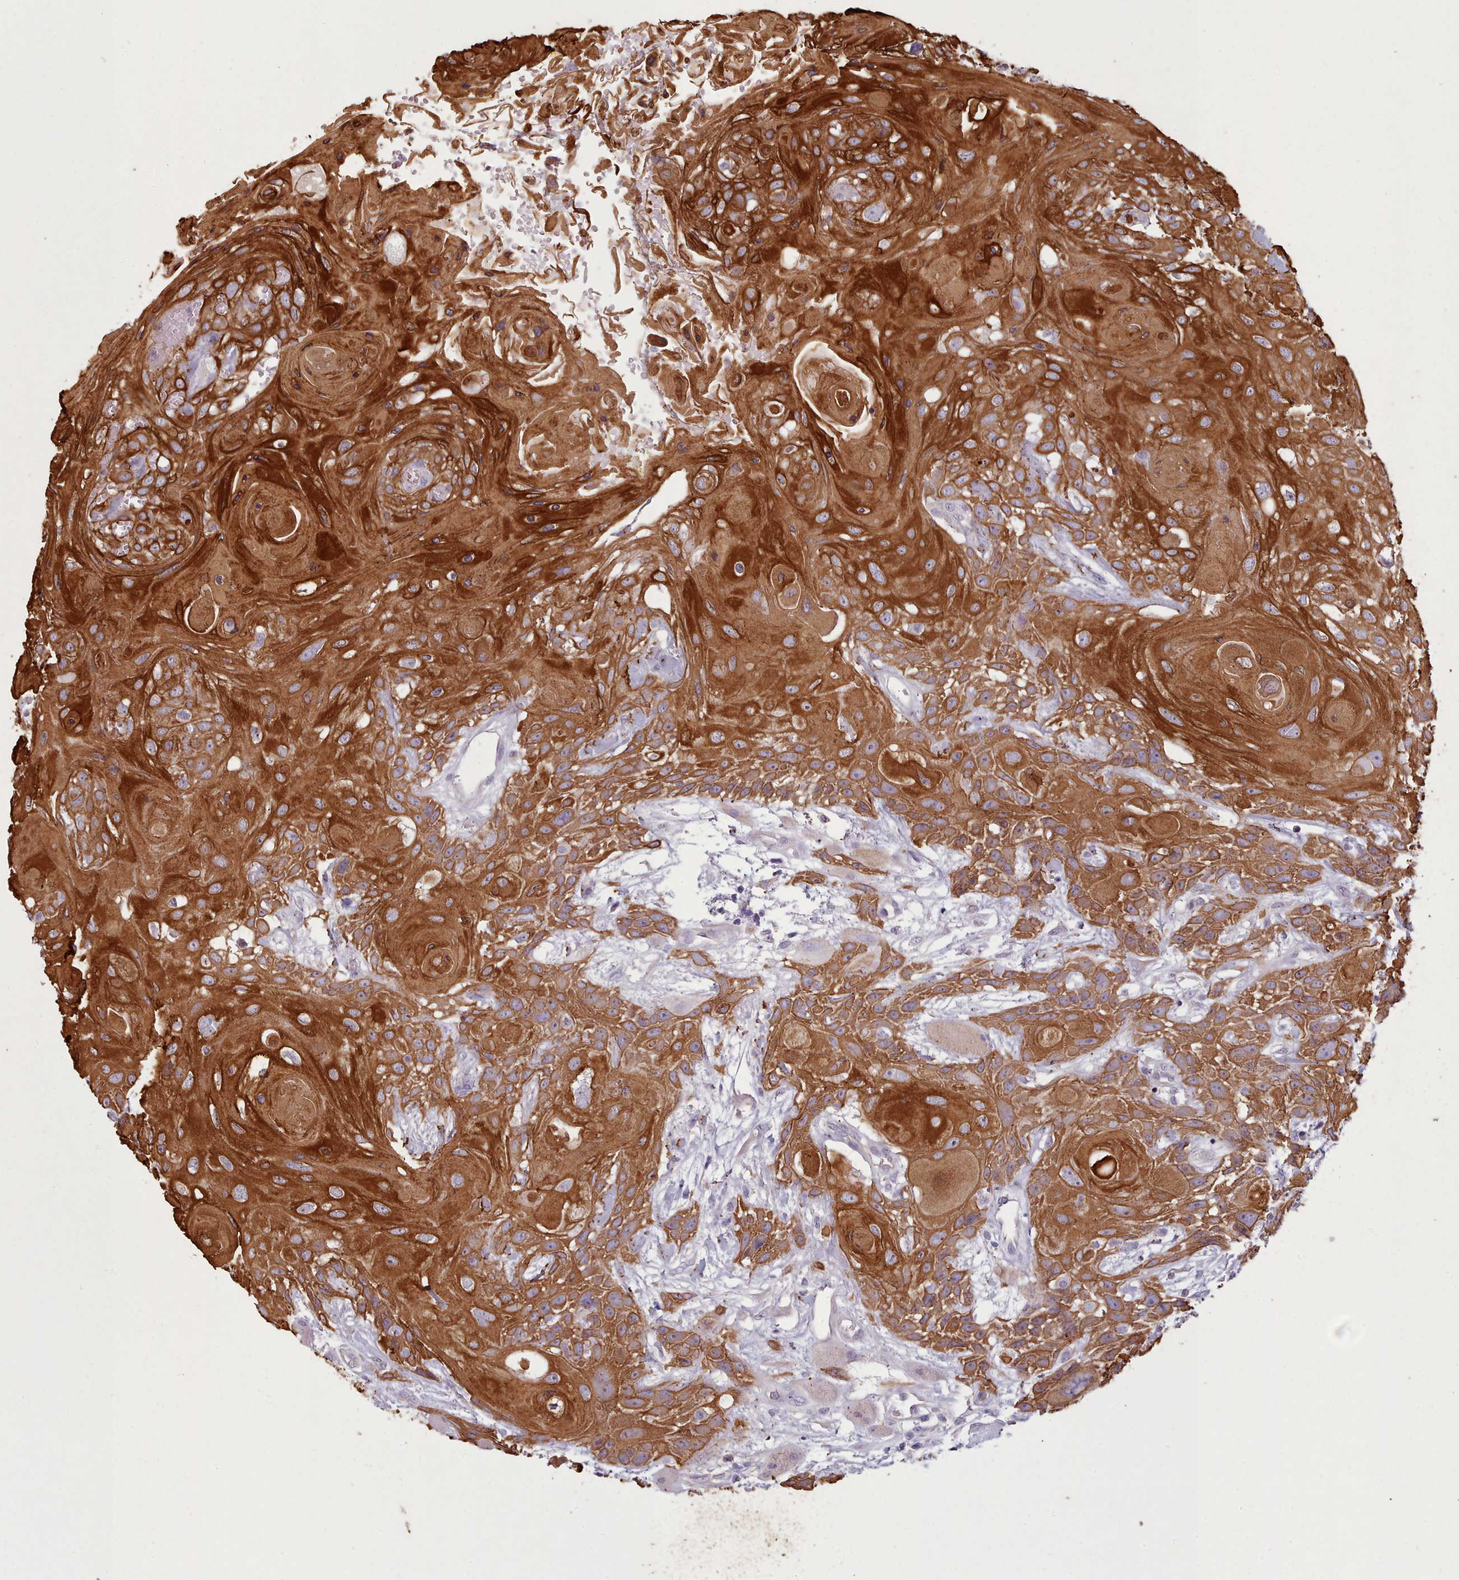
{"staining": {"intensity": "strong", "quantity": ">75%", "location": "cytoplasmic/membranous"}, "tissue": "head and neck cancer", "cell_type": "Tumor cells", "image_type": "cancer", "snomed": [{"axis": "morphology", "description": "Squamous cell carcinoma, NOS"}, {"axis": "topography", "description": "Head-Neck"}], "caption": "This photomicrograph demonstrates head and neck cancer (squamous cell carcinoma) stained with immunohistochemistry to label a protein in brown. The cytoplasmic/membranous of tumor cells show strong positivity for the protein. Nuclei are counter-stained blue.", "gene": "PLD4", "patient": {"sex": "female", "age": 43}}